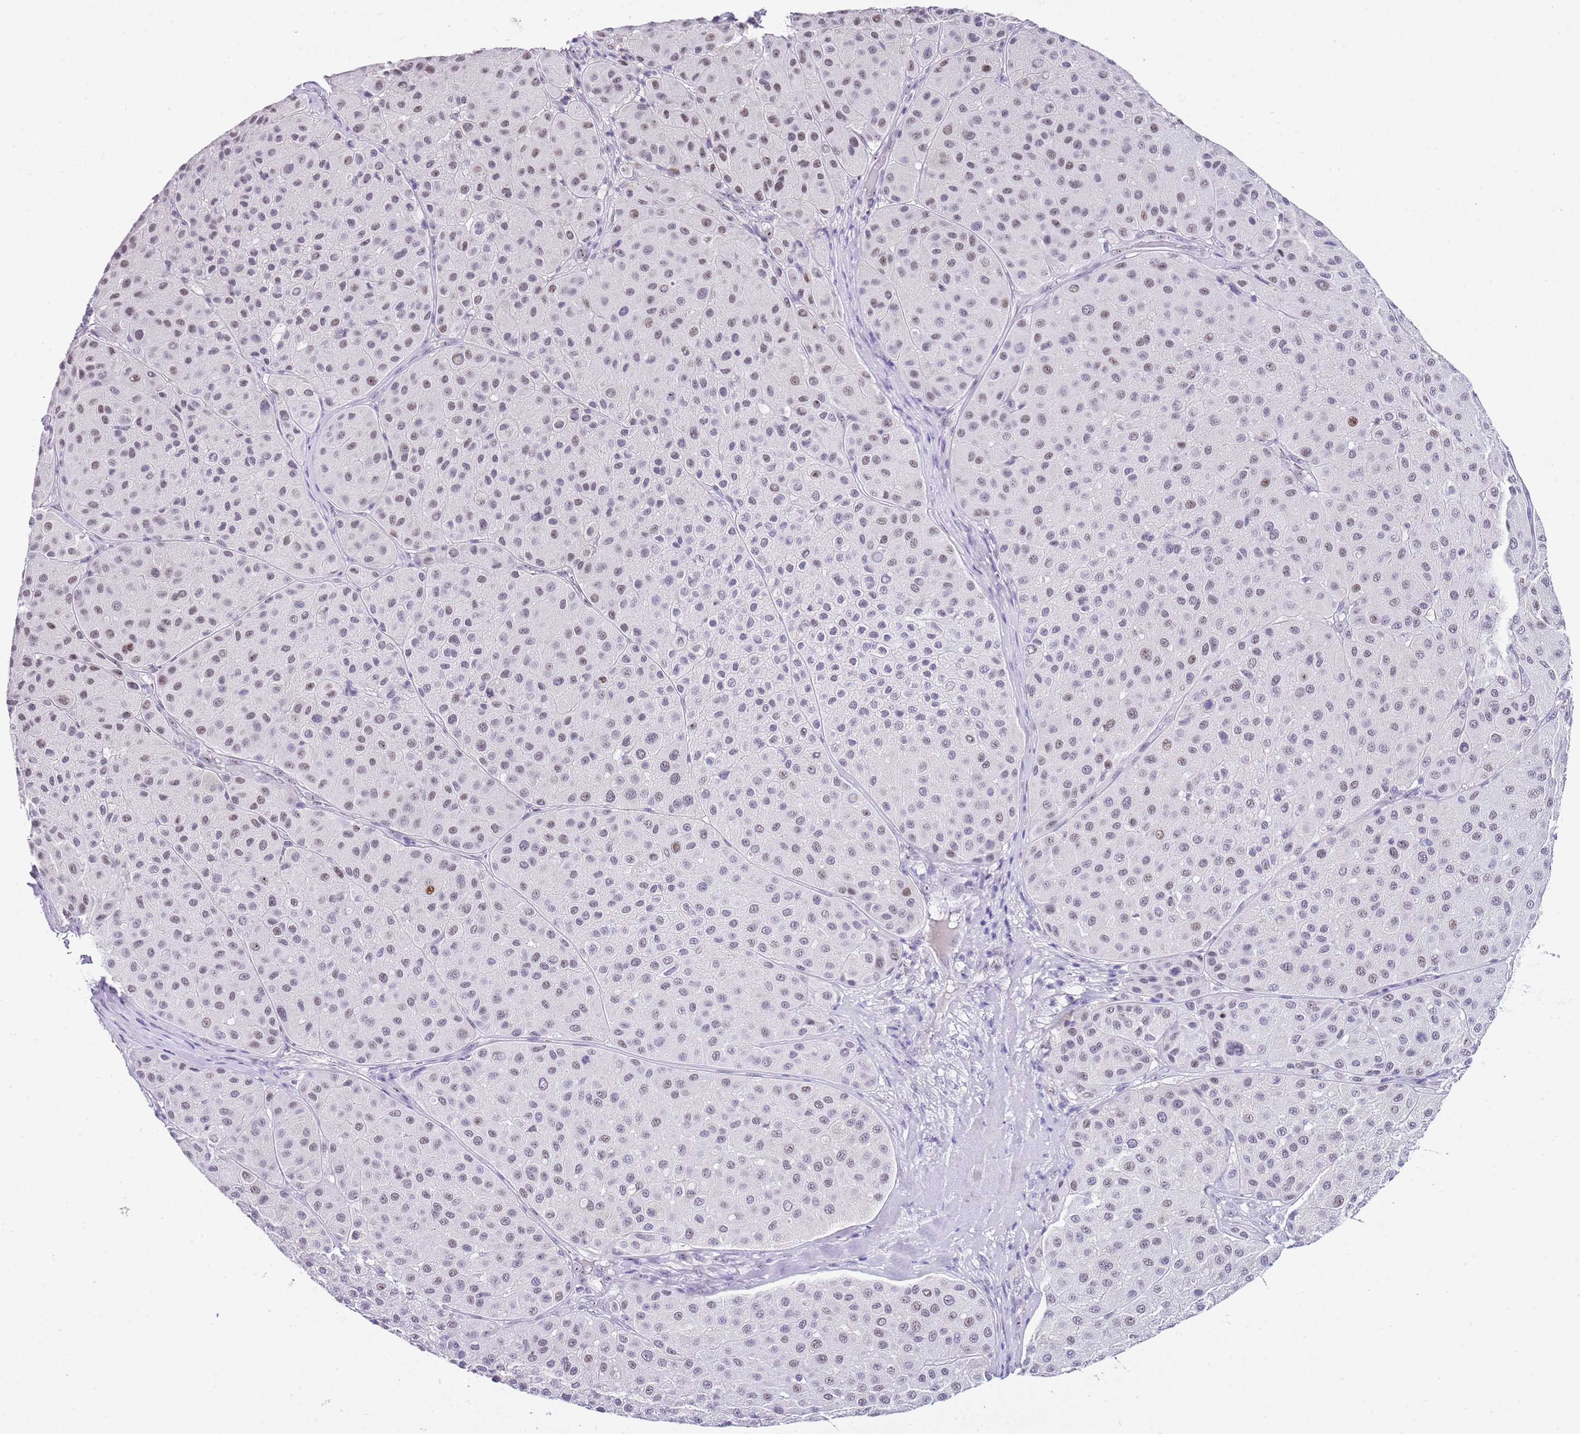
{"staining": {"intensity": "weak", "quantity": "25%-75%", "location": "nuclear"}, "tissue": "melanoma", "cell_type": "Tumor cells", "image_type": "cancer", "snomed": [{"axis": "morphology", "description": "Malignant melanoma, Metastatic site"}, {"axis": "topography", "description": "Smooth muscle"}], "caption": "This histopathology image displays immunohistochemistry staining of human malignant melanoma (metastatic site), with low weak nuclear positivity in about 25%-75% of tumor cells.", "gene": "NOP56", "patient": {"sex": "male", "age": 41}}